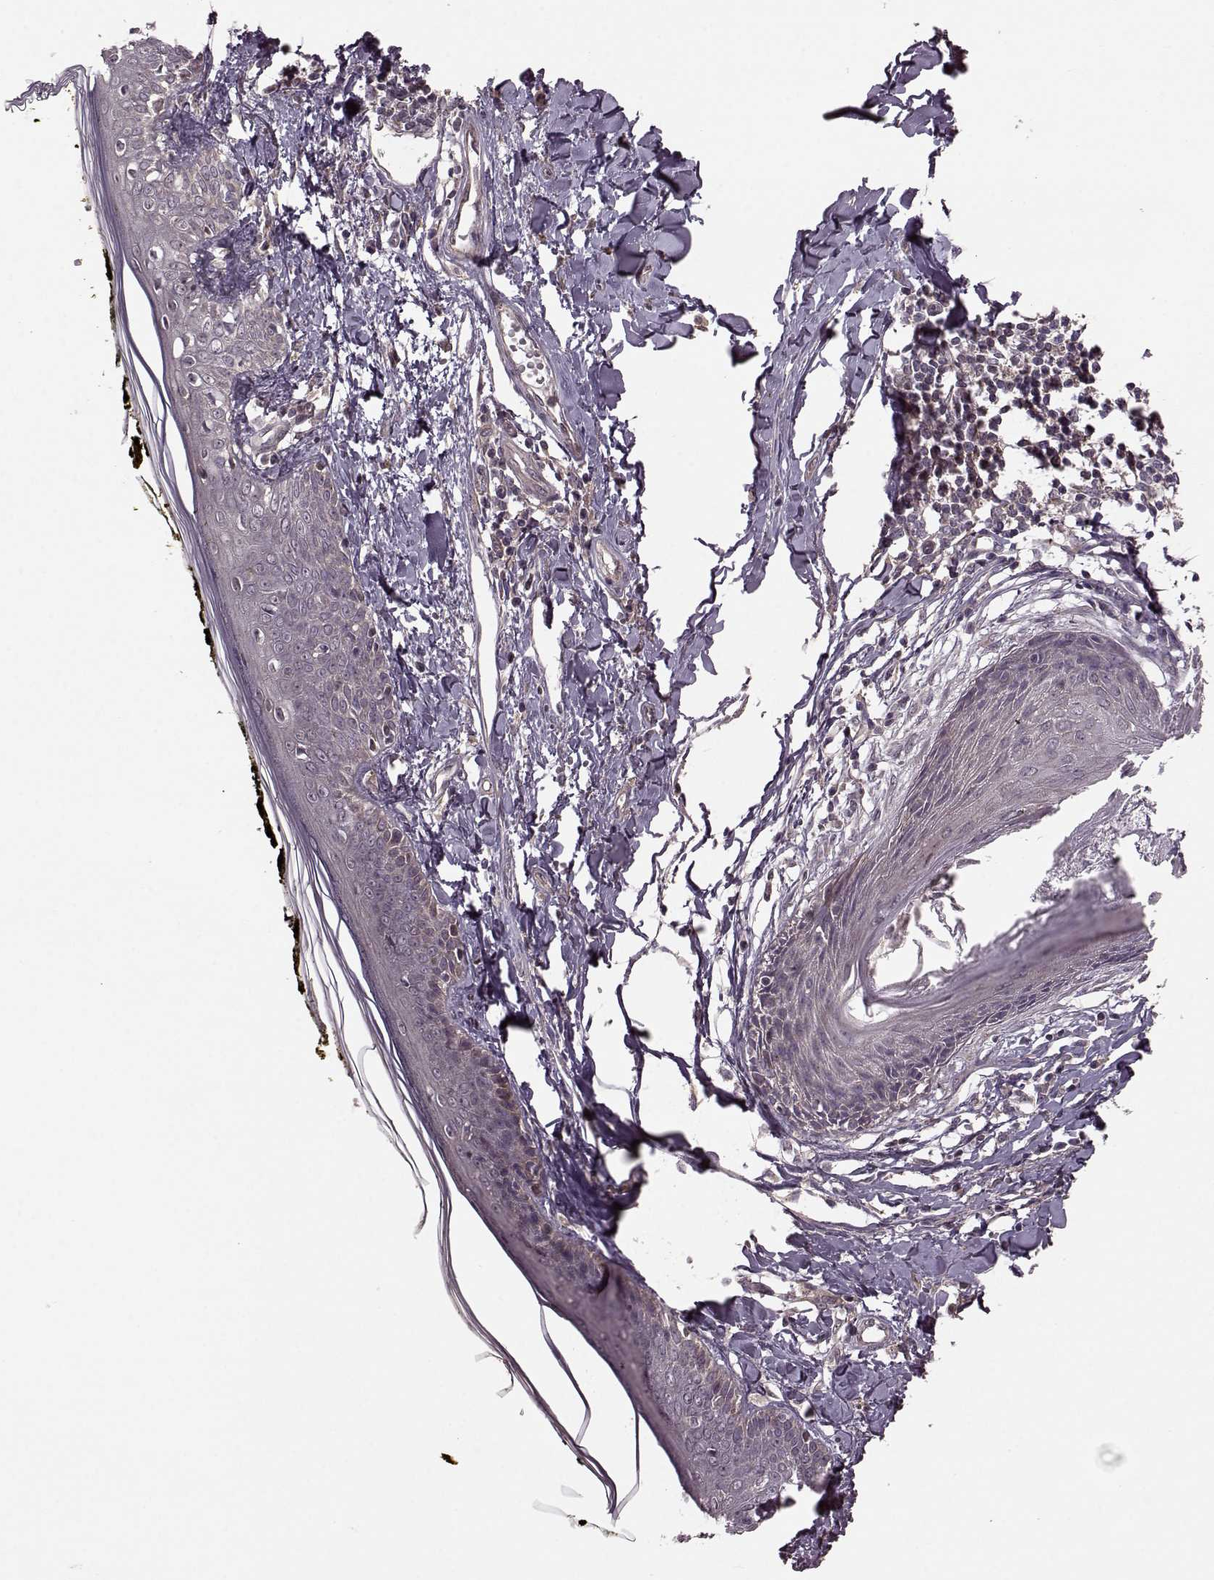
{"staining": {"intensity": "negative", "quantity": "none", "location": "none"}, "tissue": "skin", "cell_type": "Fibroblasts", "image_type": "normal", "snomed": [{"axis": "morphology", "description": "Normal tissue, NOS"}, {"axis": "topography", "description": "Skin"}], "caption": "DAB immunohistochemical staining of benign human skin exhibits no significant positivity in fibroblasts. (DAB immunohistochemistry (IHC) visualized using brightfield microscopy, high magnification).", "gene": "FNIP2", "patient": {"sex": "male", "age": 76}}